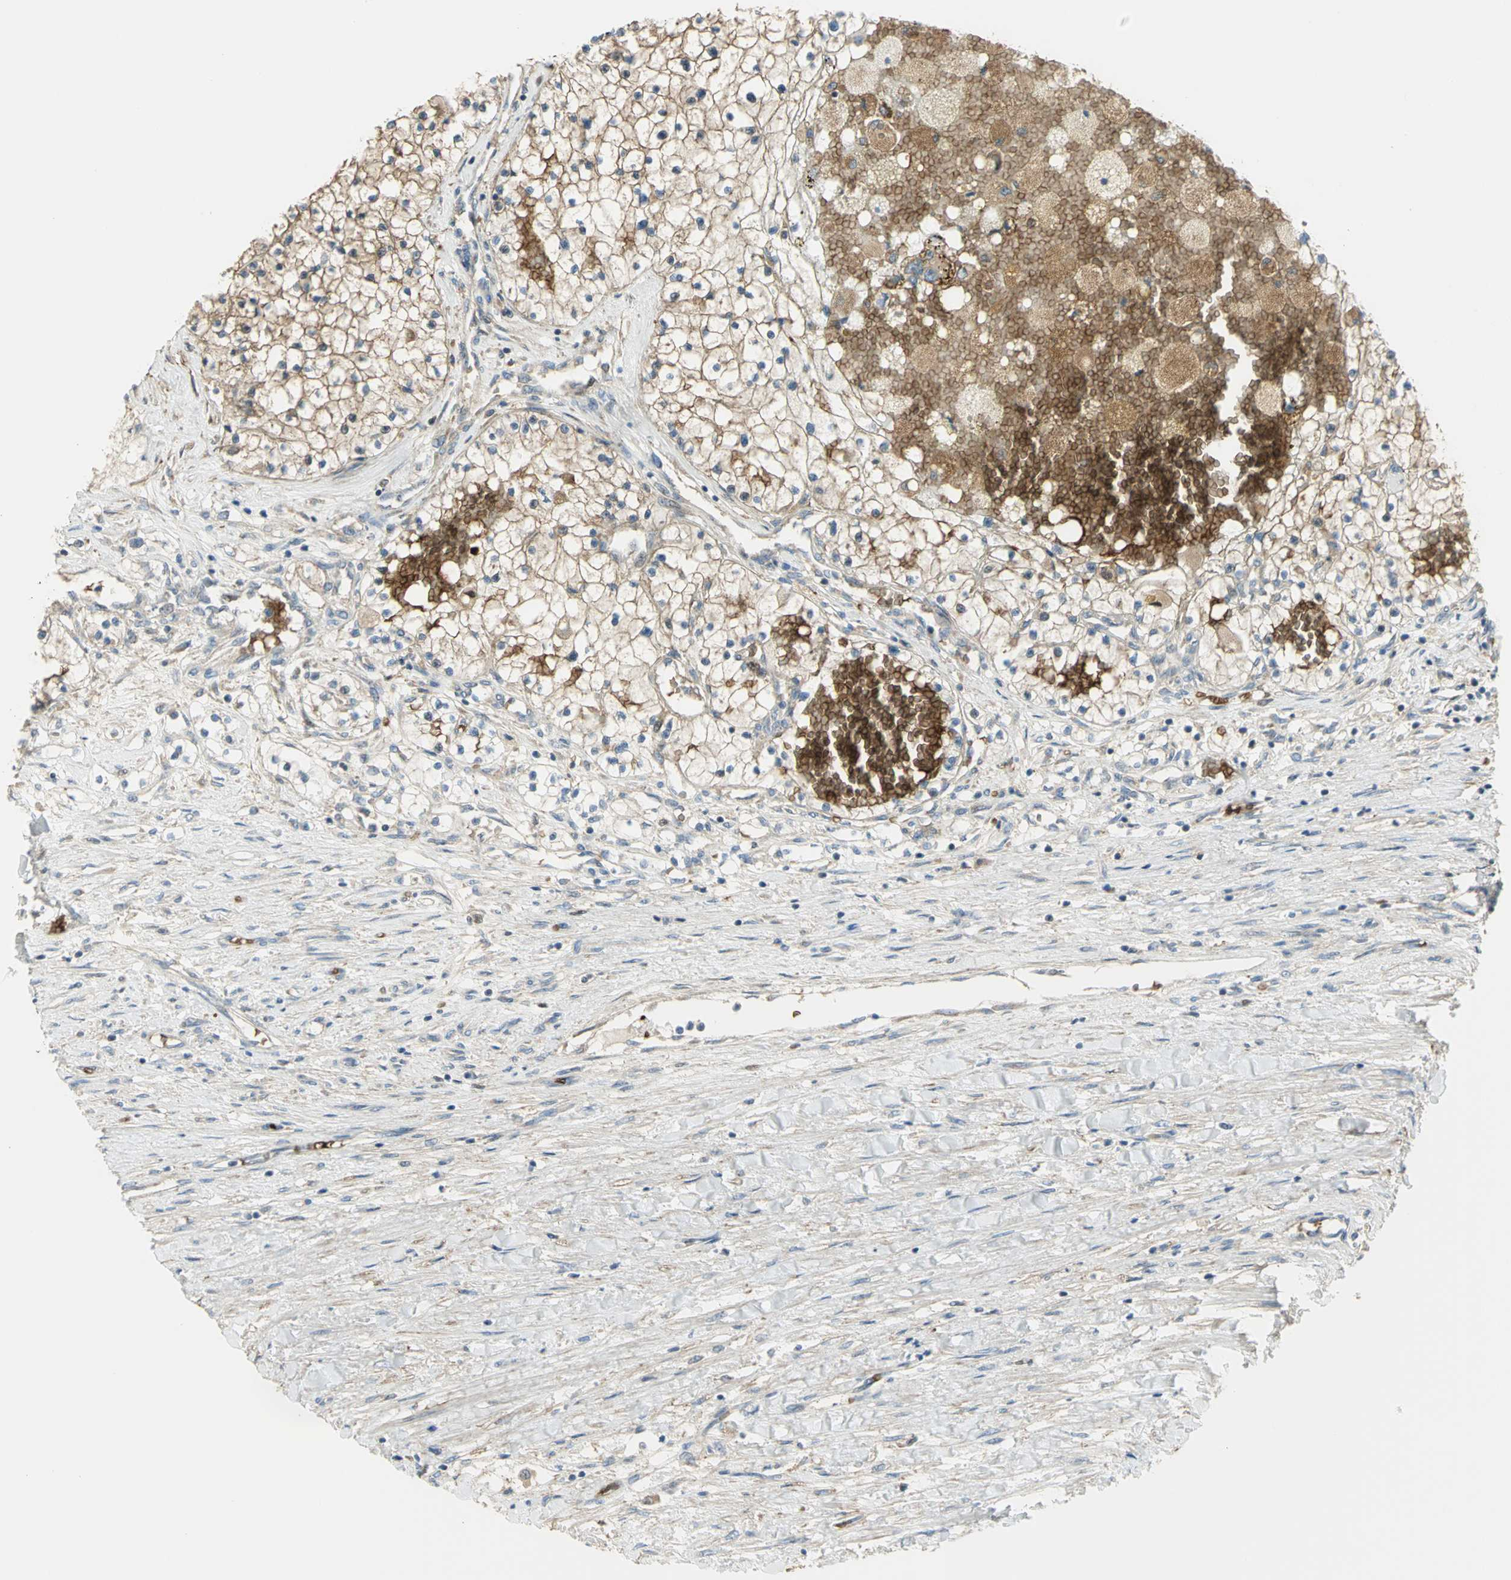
{"staining": {"intensity": "moderate", "quantity": ">75%", "location": "cytoplasmic/membranous"}, "tissue": "renal cancer", "cell_type": "Tumor cells", "image_type": "cancer", "snomed": [{"axis": "morphology", "description": "Adenocarcinoma, NOS"}, {"axis": "topography", "description": "Kidney"}], "caption": "The immunohistochemical stain highlights moderate cytoplasmic/membranous expression in tumor cells of renal adenocarcinoma tissue.", "gene": "ANK1", "patient": {"sex": "male", "age": 68}}